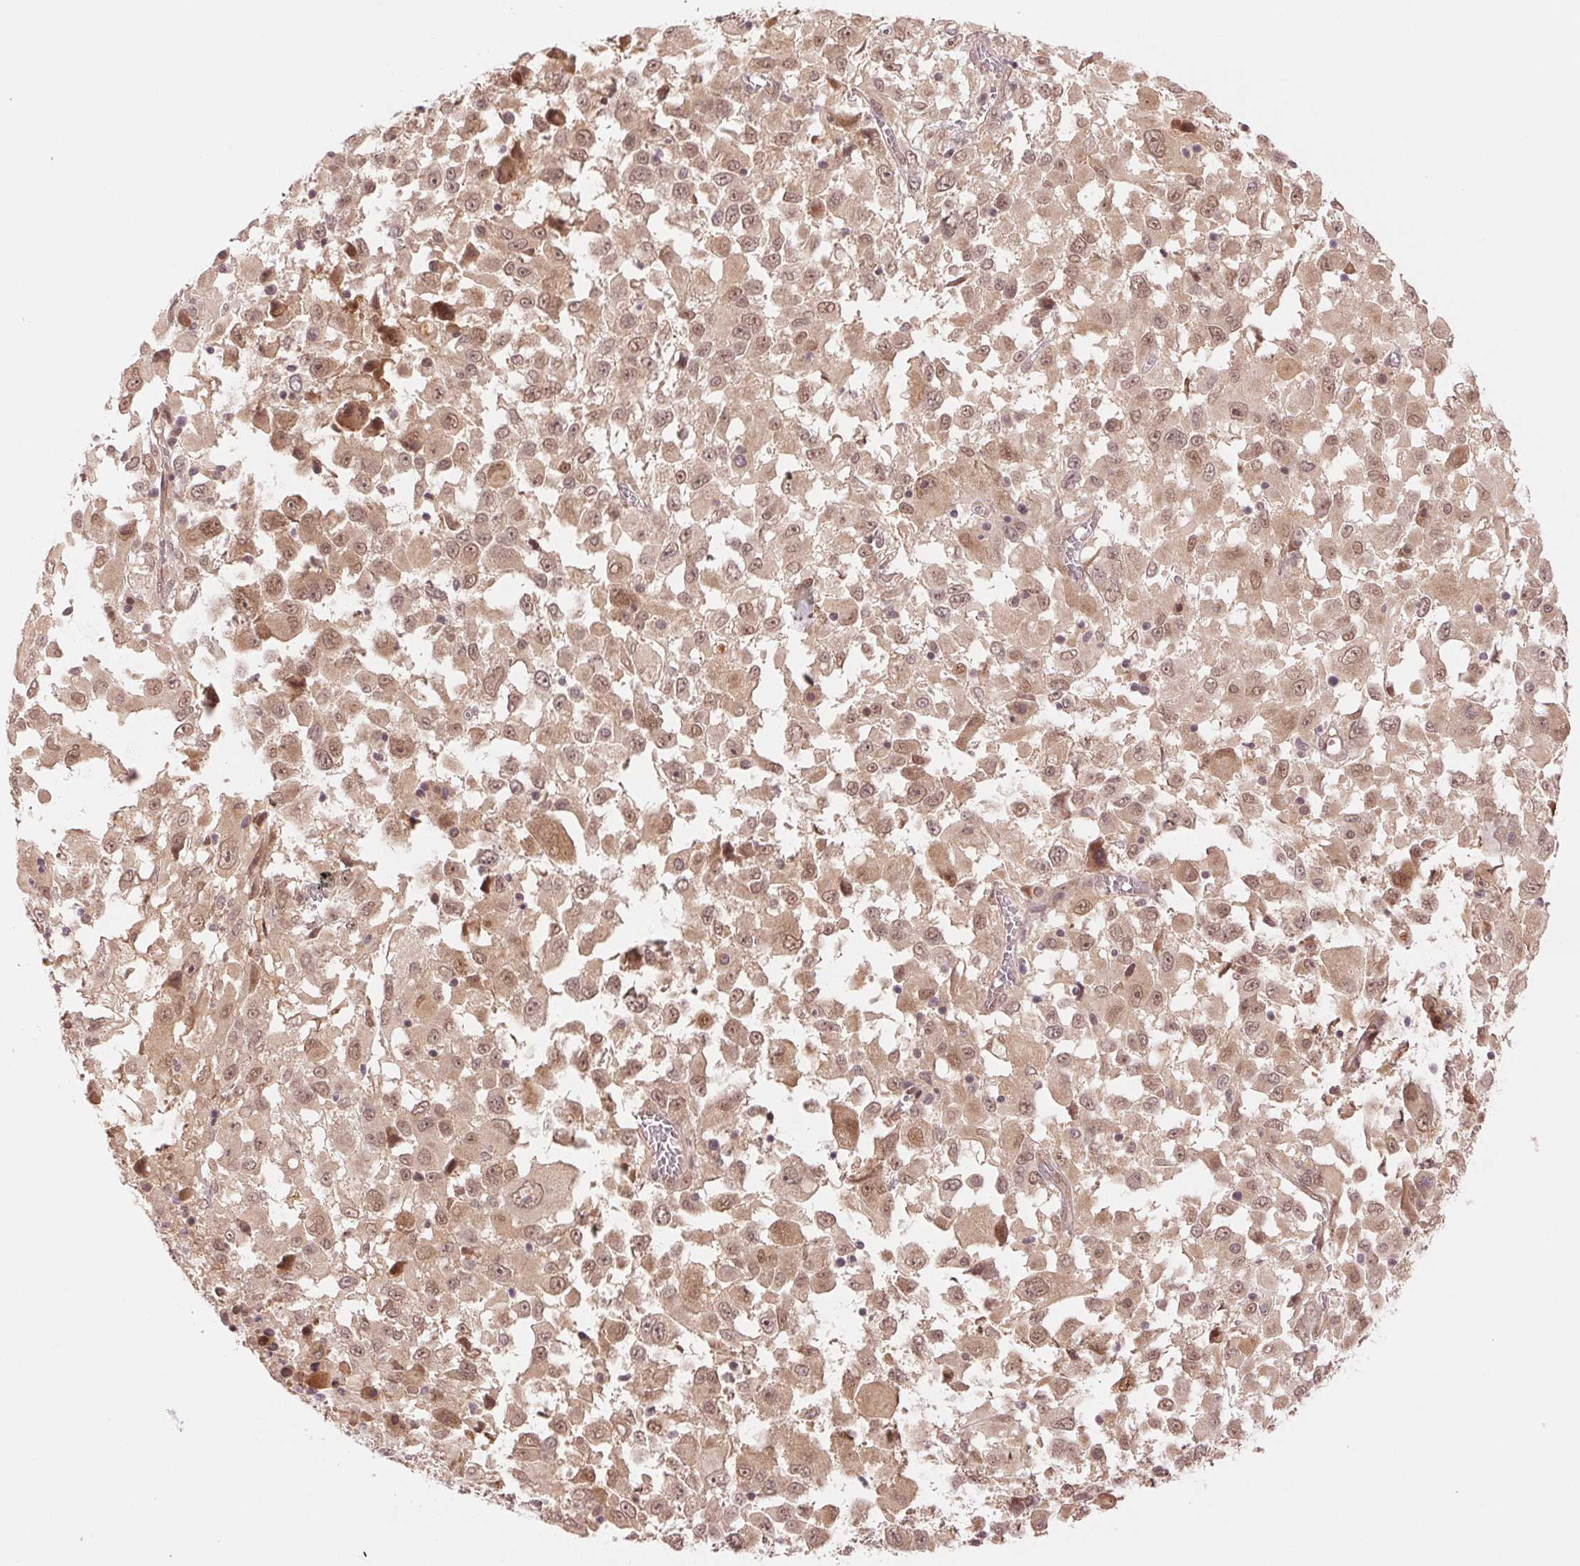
{"staining": {"intensity": "moderate", "quantity": ">75%", "location": "cytoplasmic/membranous,nuclear"}, "tissue": "melanoma", "cell_type": "Tumor cells", "image_type": "cancer", "snomed": [{"axis": "morphology", "description": "Malignant melanoma, Metastatic site"}, {"axis": "topography", "description": "Soft tissue"}], "caption": "Immunohistochemistry (IHC) photomicrograph of neoplastic tissue: human melanoma stained using immunohistochemistry (IHC) displays medium levels of moderate protein expression localized specifically in the cytoplasmic/membranous and nuclear of tumor cells, appearing as a cytoplasmic/membranous and nuclear brown color.", "gene": "ERI3", "patient": {"sex": "male", "age": 50}}